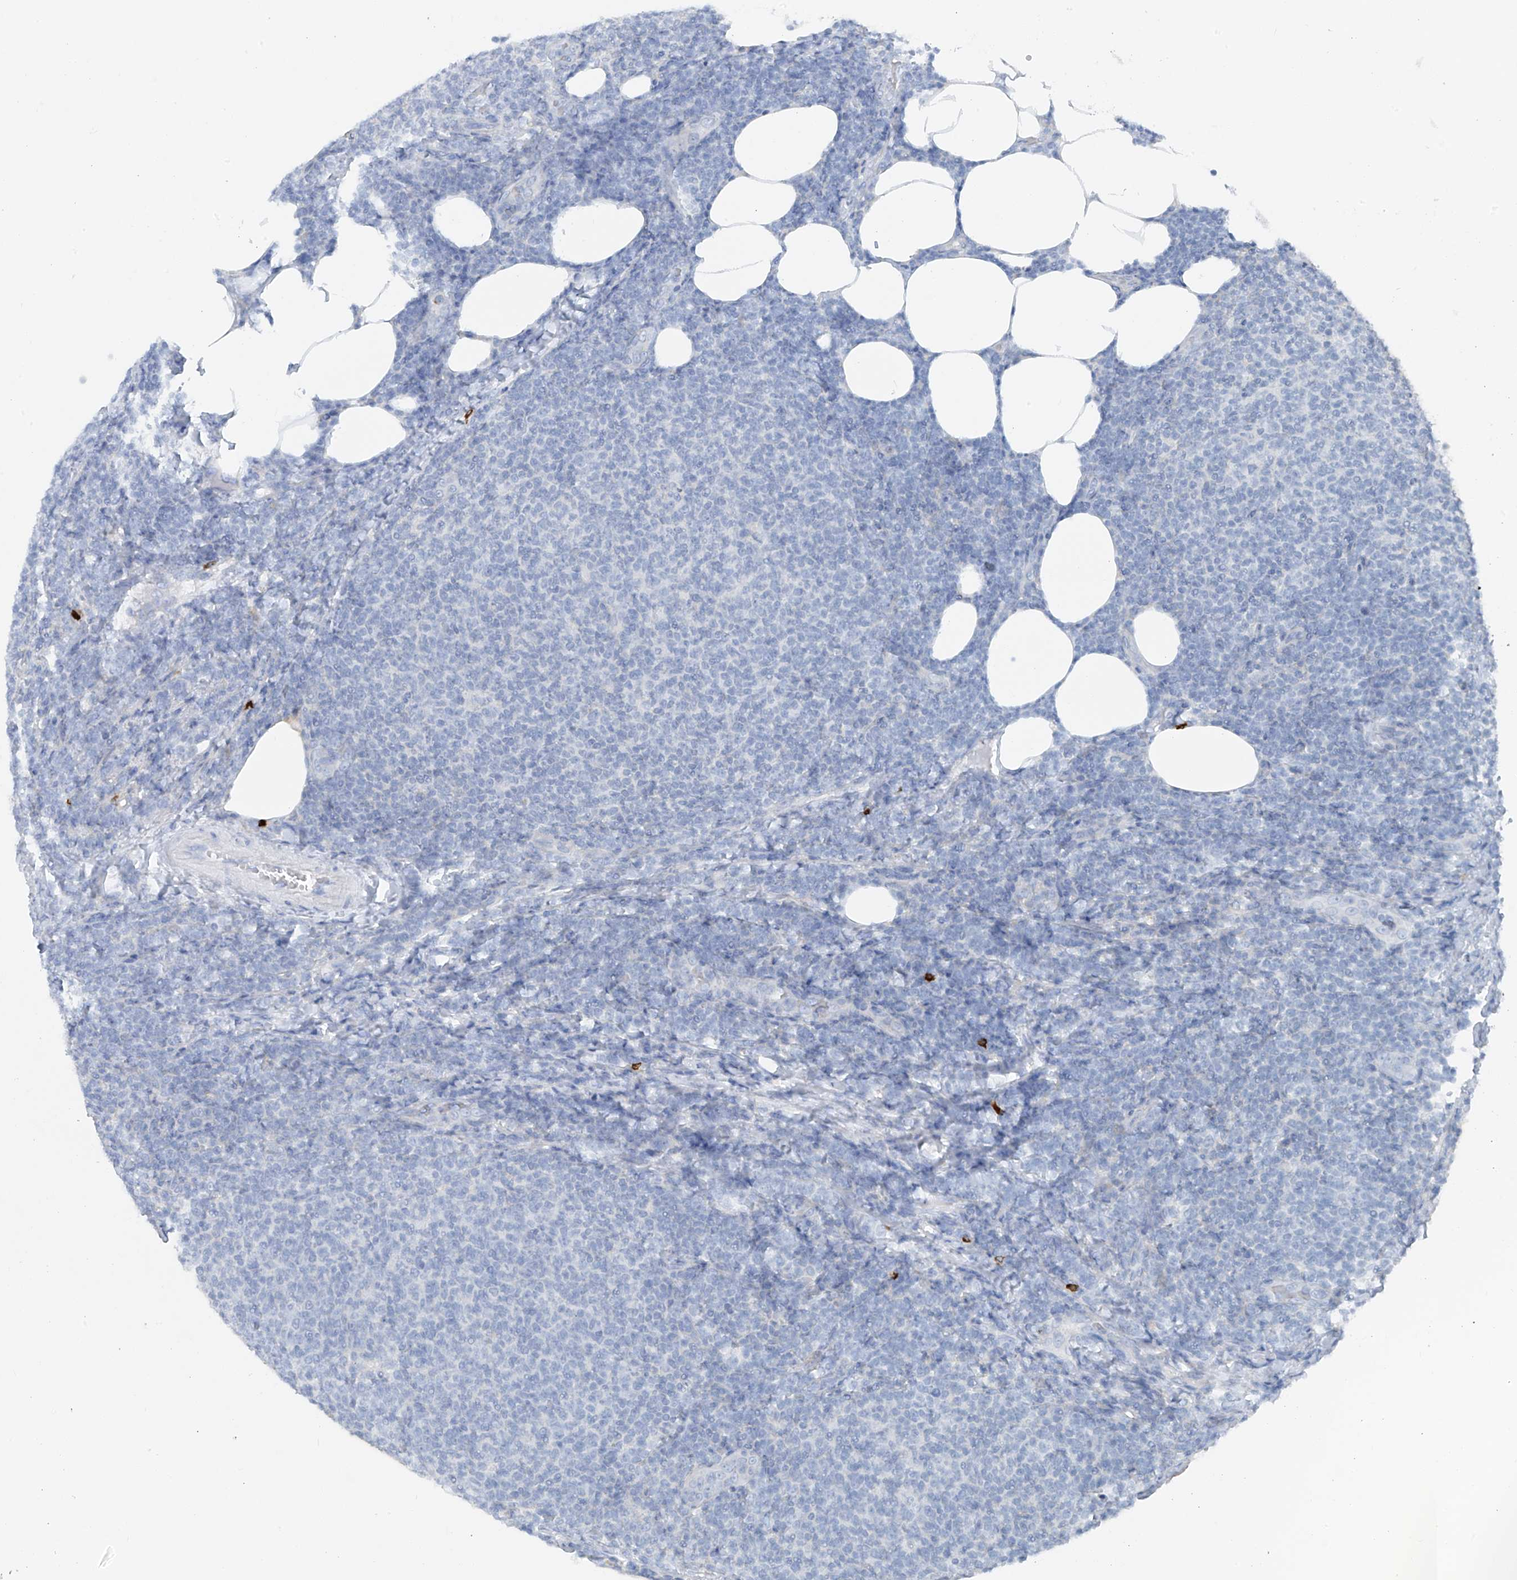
{"staining": {"intensity": "negative", "quantity": "none", "location": "none"}, "tissue": "lymphoma", "cell_type": "Tumor cells", "image_type": "cancer", "snomed": [{"axis": "morphology", "description": "Malignant lymphoma, non-Hodgkin's type, Low grade"}, {"axis": "topography", "description": "Lymph node"}], "caption": "A photomicrograph of lymphoma stained for a protein reveals no brown staining in tumor cells.", "gene": "POMGNT2", "patient": {"sex": "male", "age": 66}}